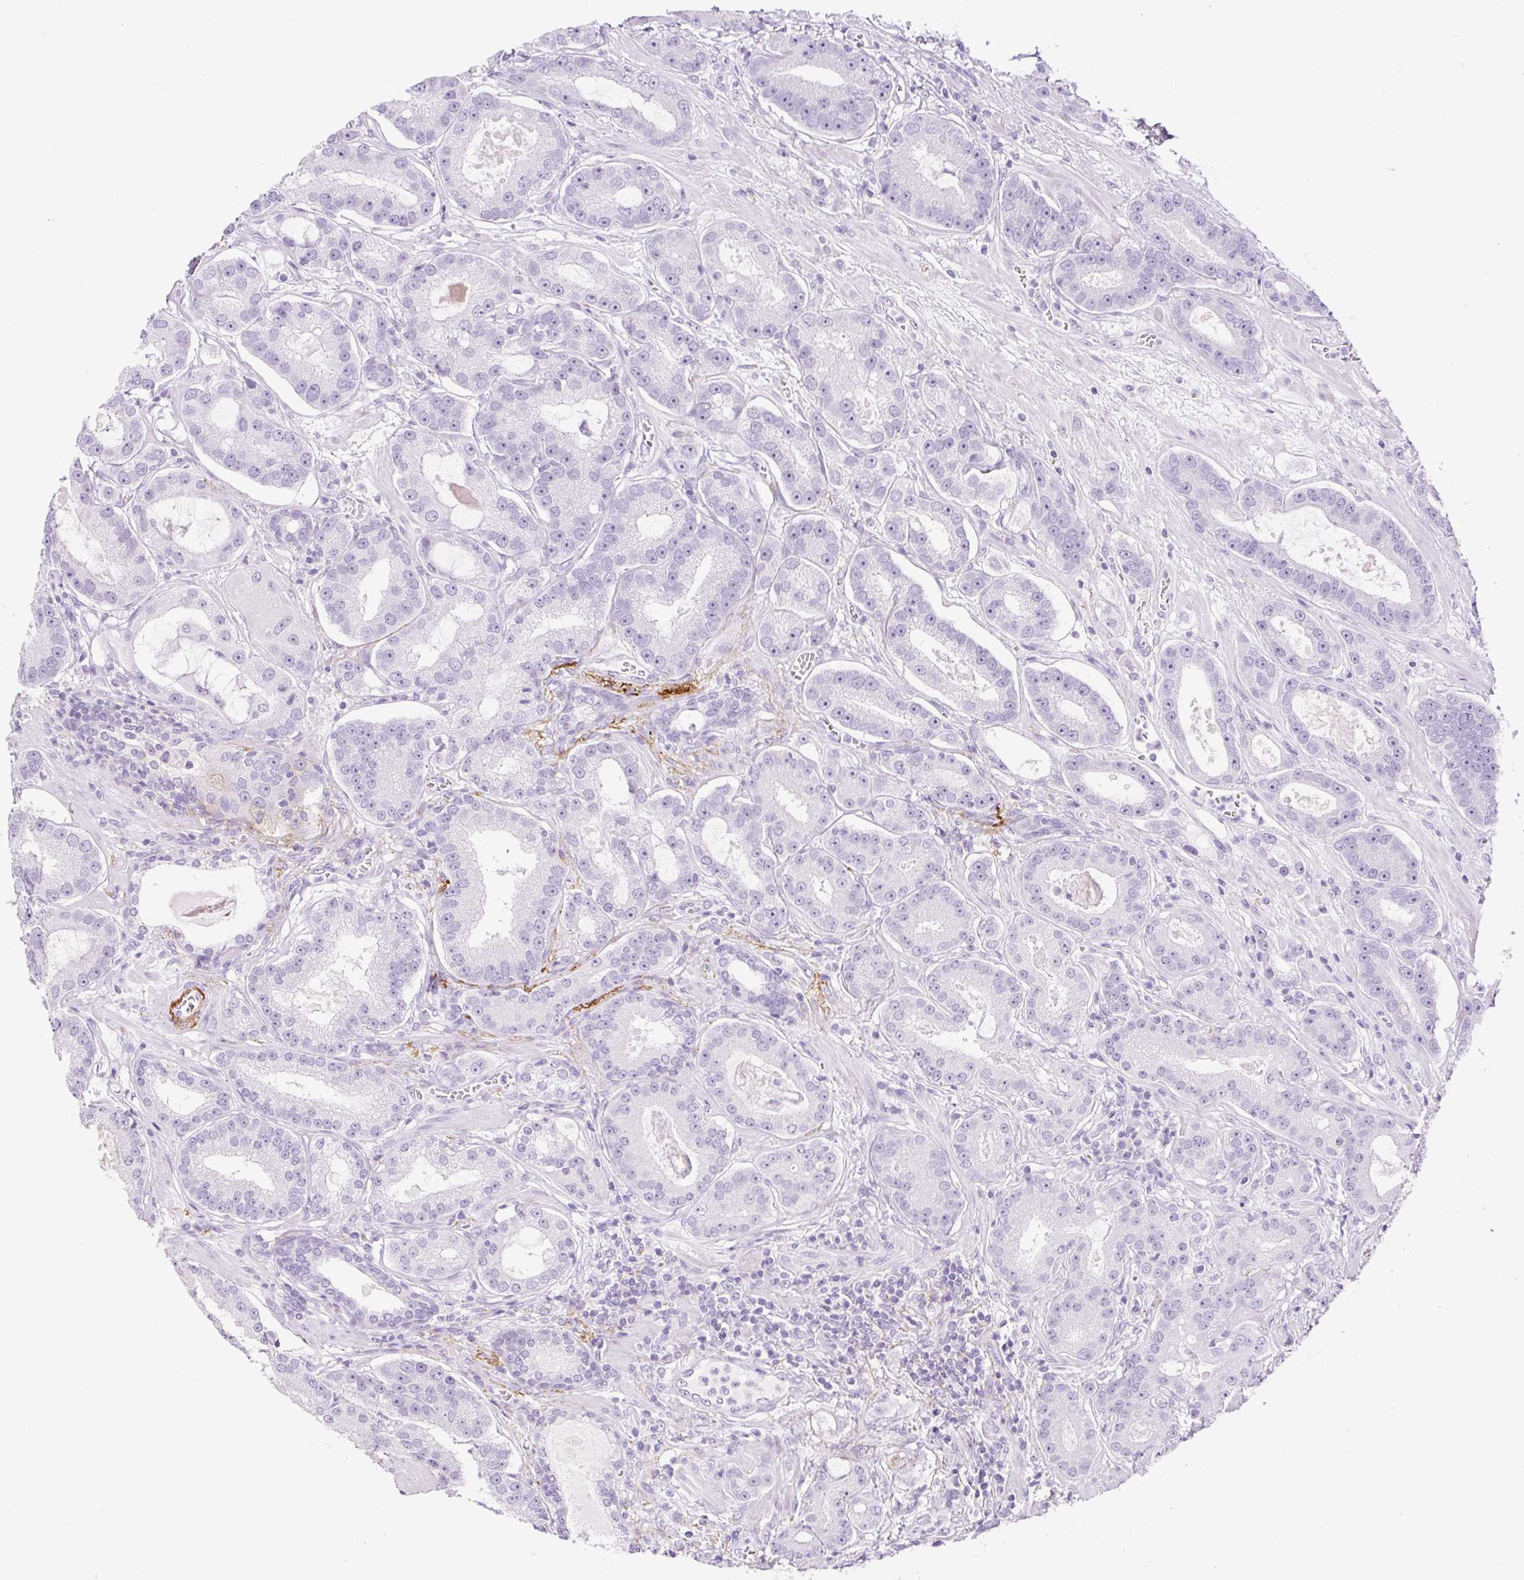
{"staining": {"intensity": "negative", "quantity": "none", "location": "none"}, "tissue": "prostate cancer", "cell_type": "Tumor cells", "image_type": "cancer", "snomed": [{"axis": "morphology", "description": "Adenocarcinoma, High grade"}, {"axis": "topography", "description": "Prostate"}], "caption": "Tumor cells are negative for brown protein staining in adenocarcinoma (high-grade) (prostate).", "gene": "SP140L", "patient": {"sex": "male", "age": 65}}